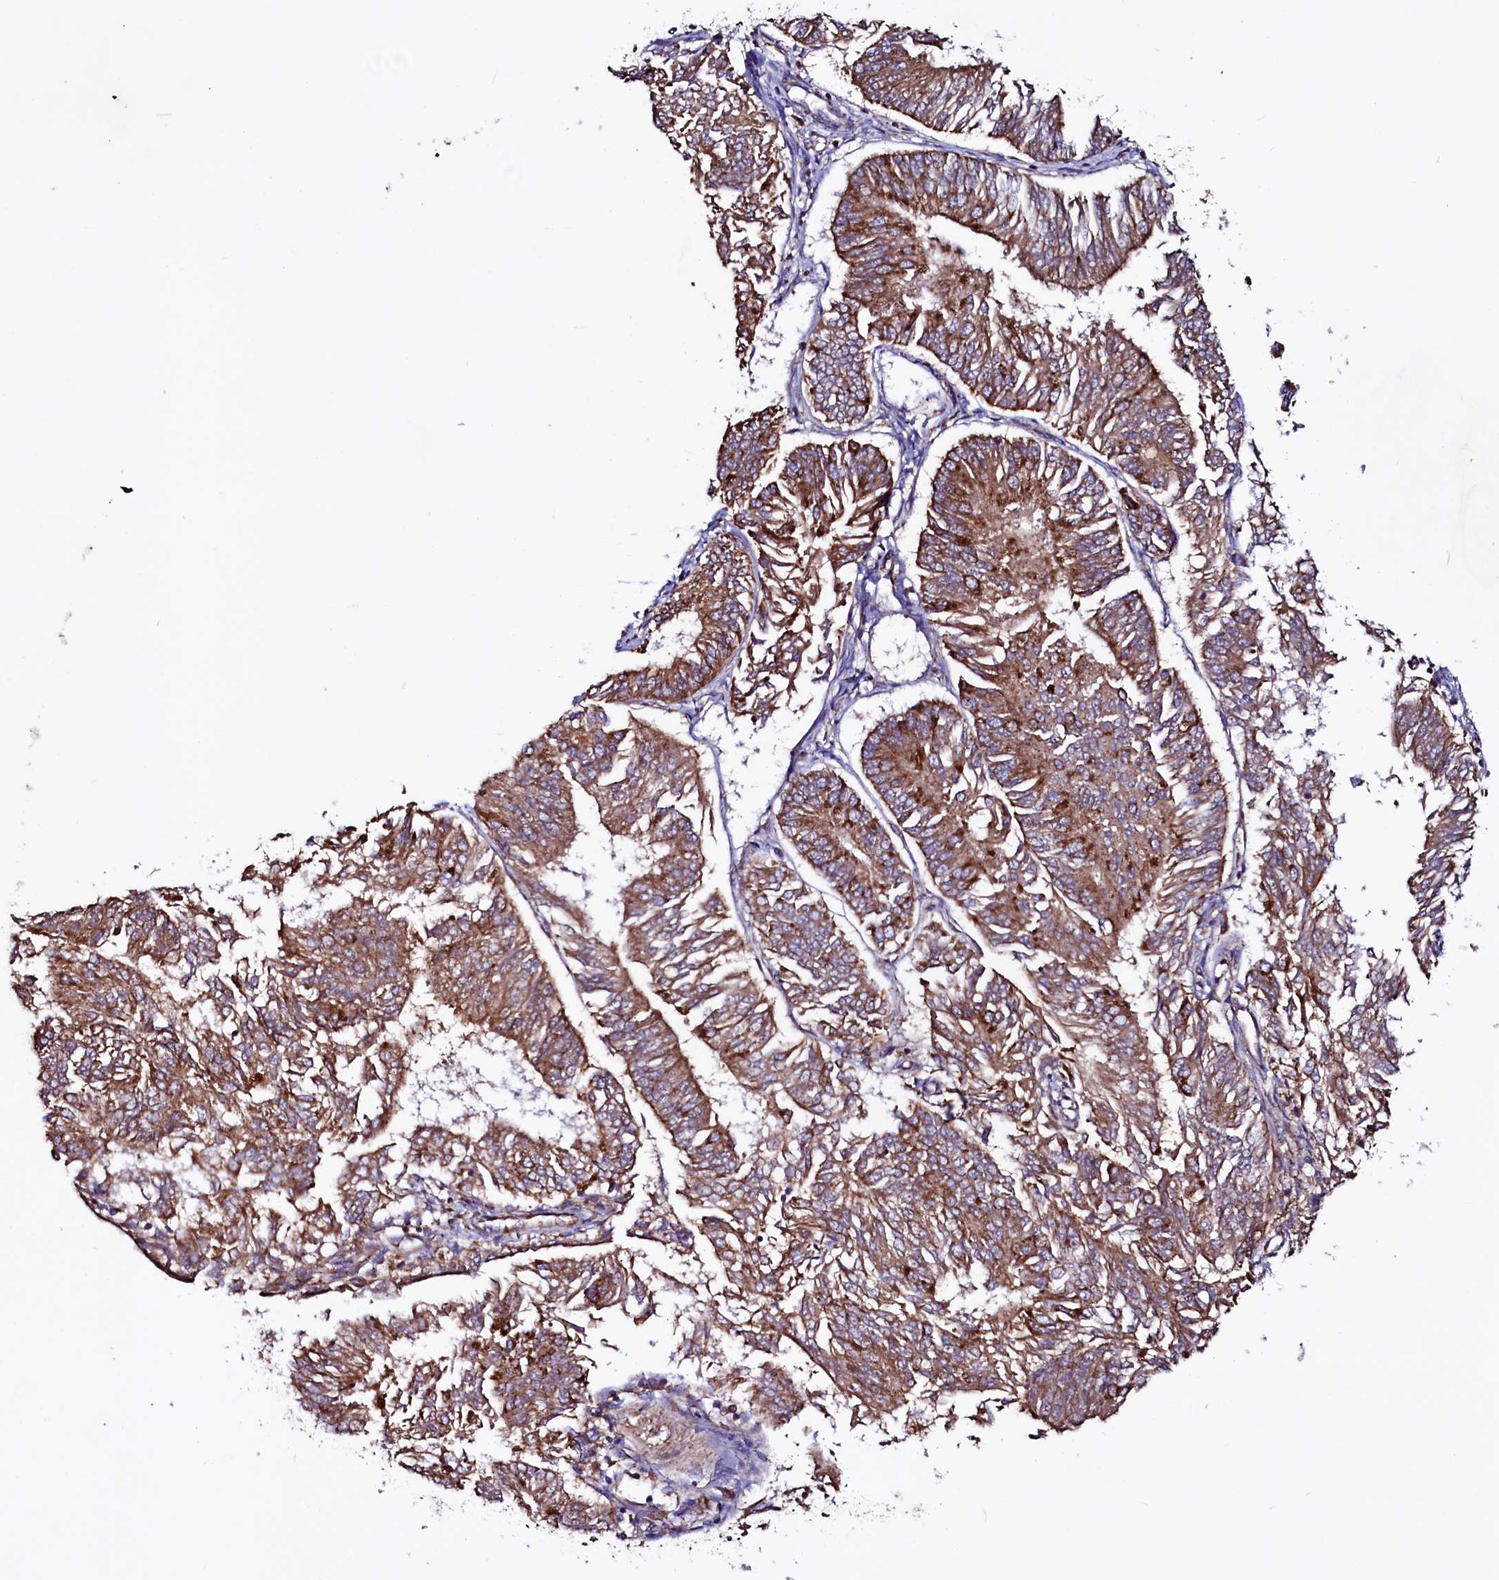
{"staining": {"intensity": "moderate", "quantity": ">75%", "location": "cytoplasmic/membranous"}, "tissue": "endometrial cancer", "cell_type": "Tumor cells", "image_type": "cancer", "snomed": [{"axis": "morphology", "description": "Adenocarcinoma, NOS"}, {"axis": "topography", "description": "Endometrium"}], "caption": "Brown immunohistochemical staining in human adenocarcinoma (endometrial) displays moderate cytoplasmic/membranous staining in approximately >75% of tumor cells.", "gene": "STARD5", "patient": {"sex": "female", "age": 58}}